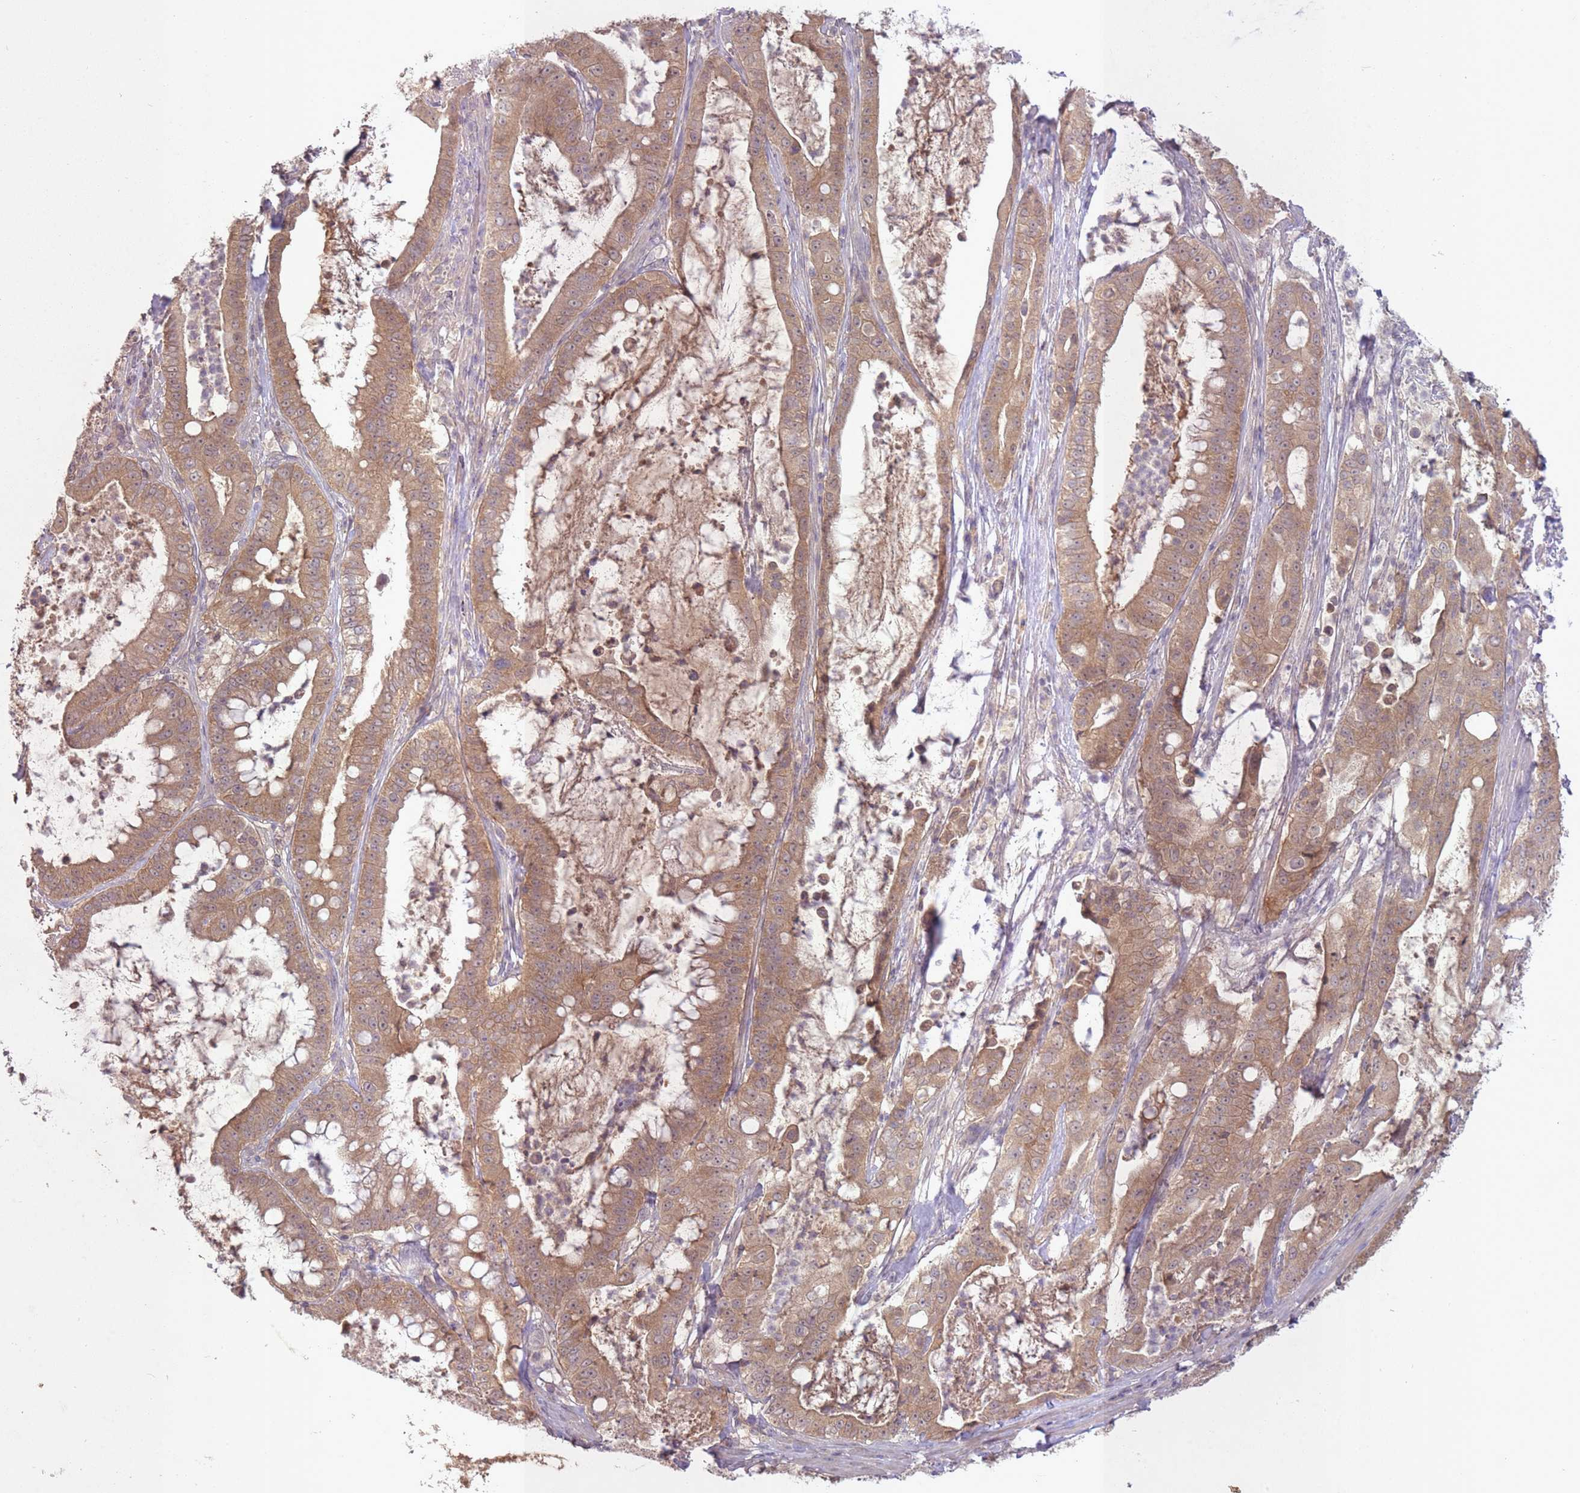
{"staining": {"intensity": "moderate", "quantity": ">75%", "location": "cytoplasmic/membranous"}, "tissue": "pancreatic cancer", "cell_type": "Tumor cells", "image_type": "cancer", "snomed": [{"axis": "morphology", "description": "Adenocarcinoma, NOS"}, {"axis": "topography", "description": "Pancreas"}], "caption": "An image showing moderate cytoplasmic/membranous positivity in approximately >75% of tumor cells in pancreatic adenocarcinoma, as visualized by brown immunohistochemical staining.", "gene": "LRATD2", "patient": {"sex": "male", "age": 71}}